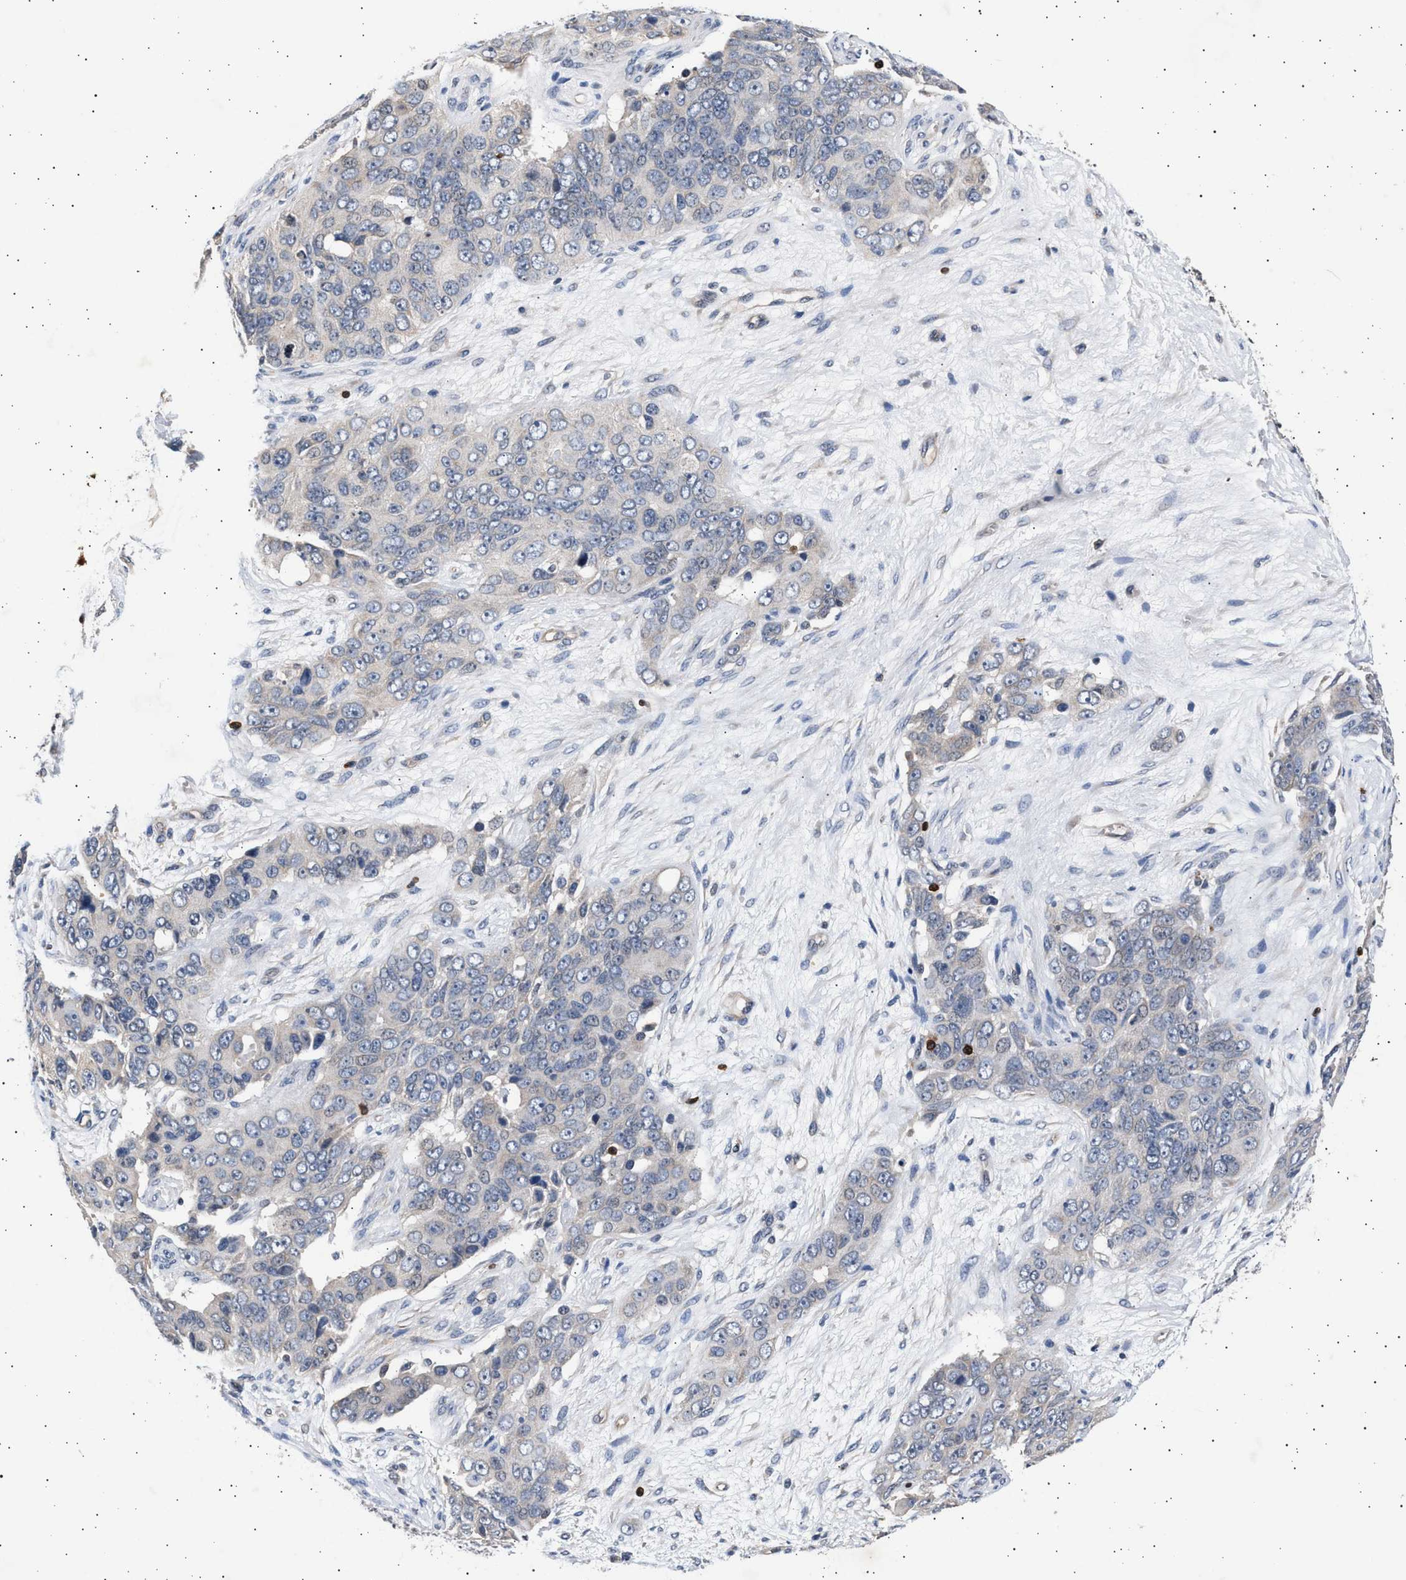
{"staining": {"intensity": "negative", "quantity": "none", "location": "none"}, "tissue": "ovarian cancer", "cell_type": "Tumor cells", "image_type": "cancer", "snomed": [{"axis": "morphology", "description": "Carcinoma, endometroid"}, {"axis": "topography", "description": "Ovary"}], "caption": "A histopathology image of human ovarian endometroid carcinoma is negative for staining in tumor cells.", "gene": "GRAP2", "patient": {"sex": "female", "age": 51}}